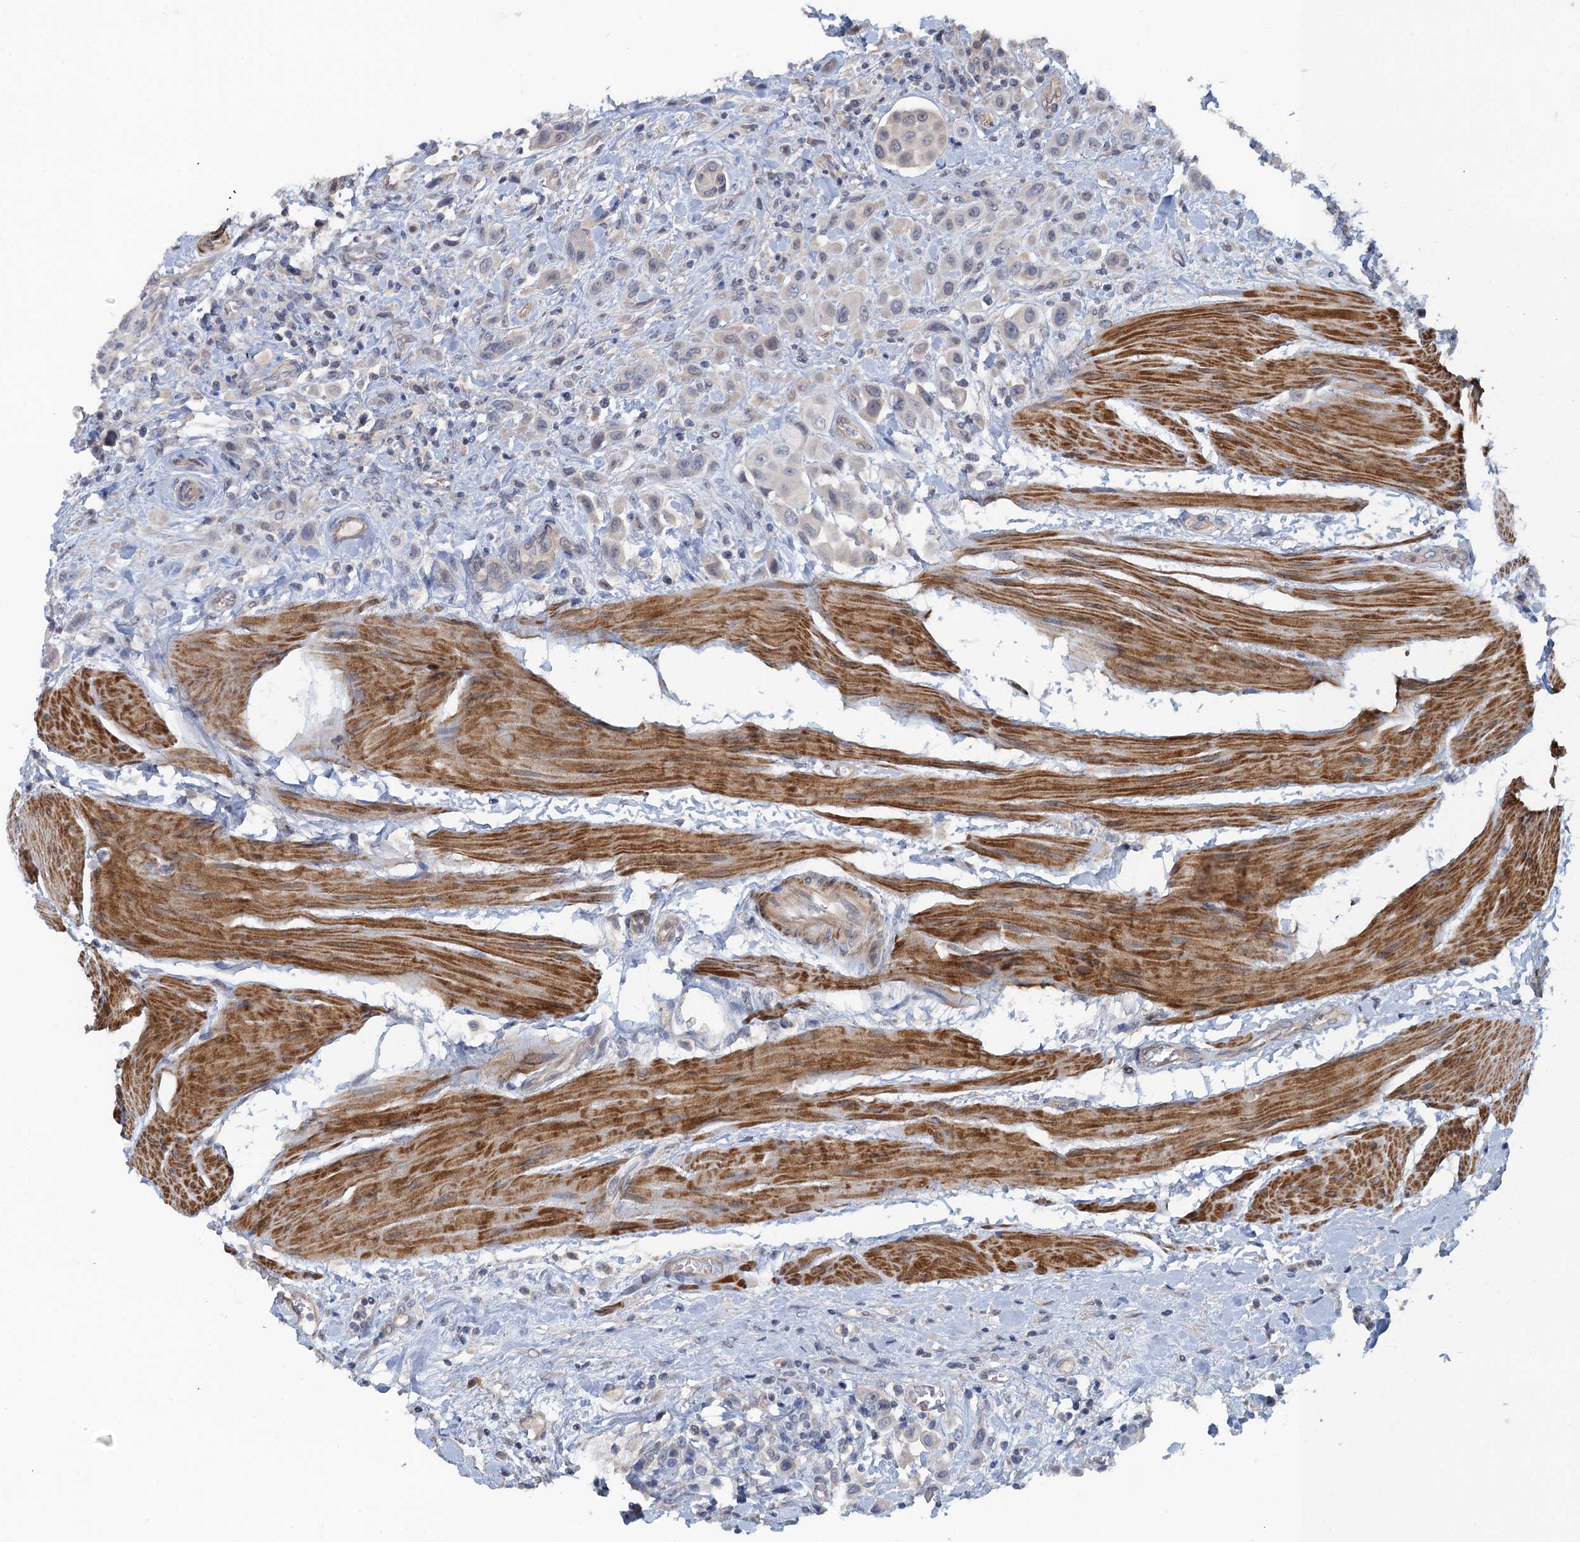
{"staining": {"intensity": "negative", "quantity": "none", "location": "none"}, "tissue": "urothelial cancer", "cell_type": "Tumor cells", "image_type": "cancer", "snomed": [{"axis": "morphology", "description": "Urothelial carcinoma, High grade"}, {"axis": "topography", "description": "Urinary bladder"}], "caption": "High power microscopy photomicrograph of an immunohistochemistry (IHC) photomicrograph of urothelial cancer, revealing no significant expression in tumor cells.", "gene": "MYO16", "patient": {"sex": "male", "age": 50}}